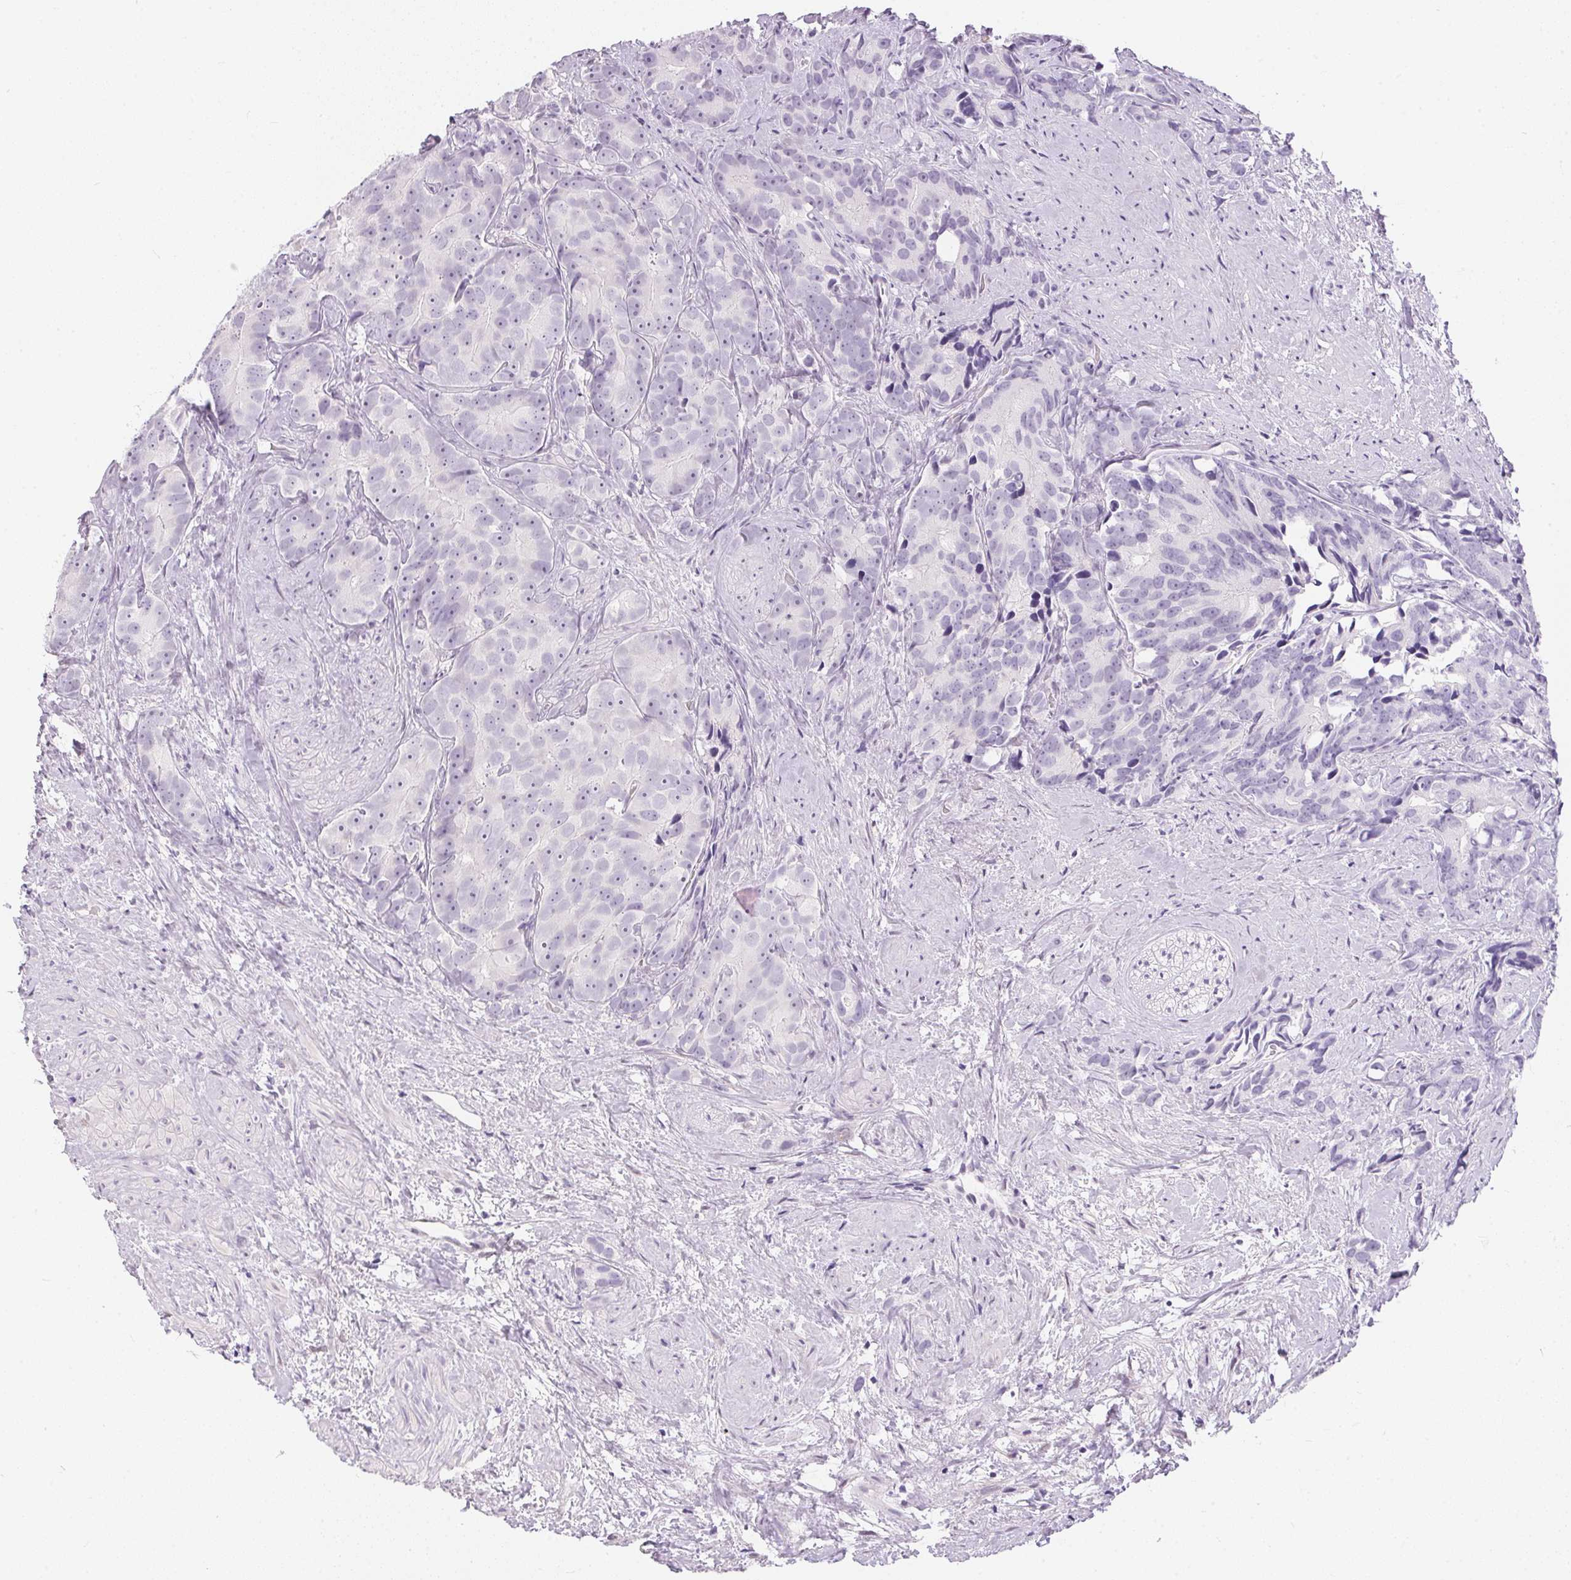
{"staining": {"intensity": "negative", "quantity": "none", "location": "none"}, "tissue": "prostate cancer", "cell_type": "Tumor cells", "image_type": "cancer", "snomed": [{"axis": "morphology", "description": "Adenocarcinoma, High grade"}, {"axis": "topography", "description": "Prostate"}], "caption": "Tumor cells are negative for brown protein staining in high-grade adenocarcinoma (prostate).", "gene": "GBP6", "patient": {"sex": "male", "age": 90}}